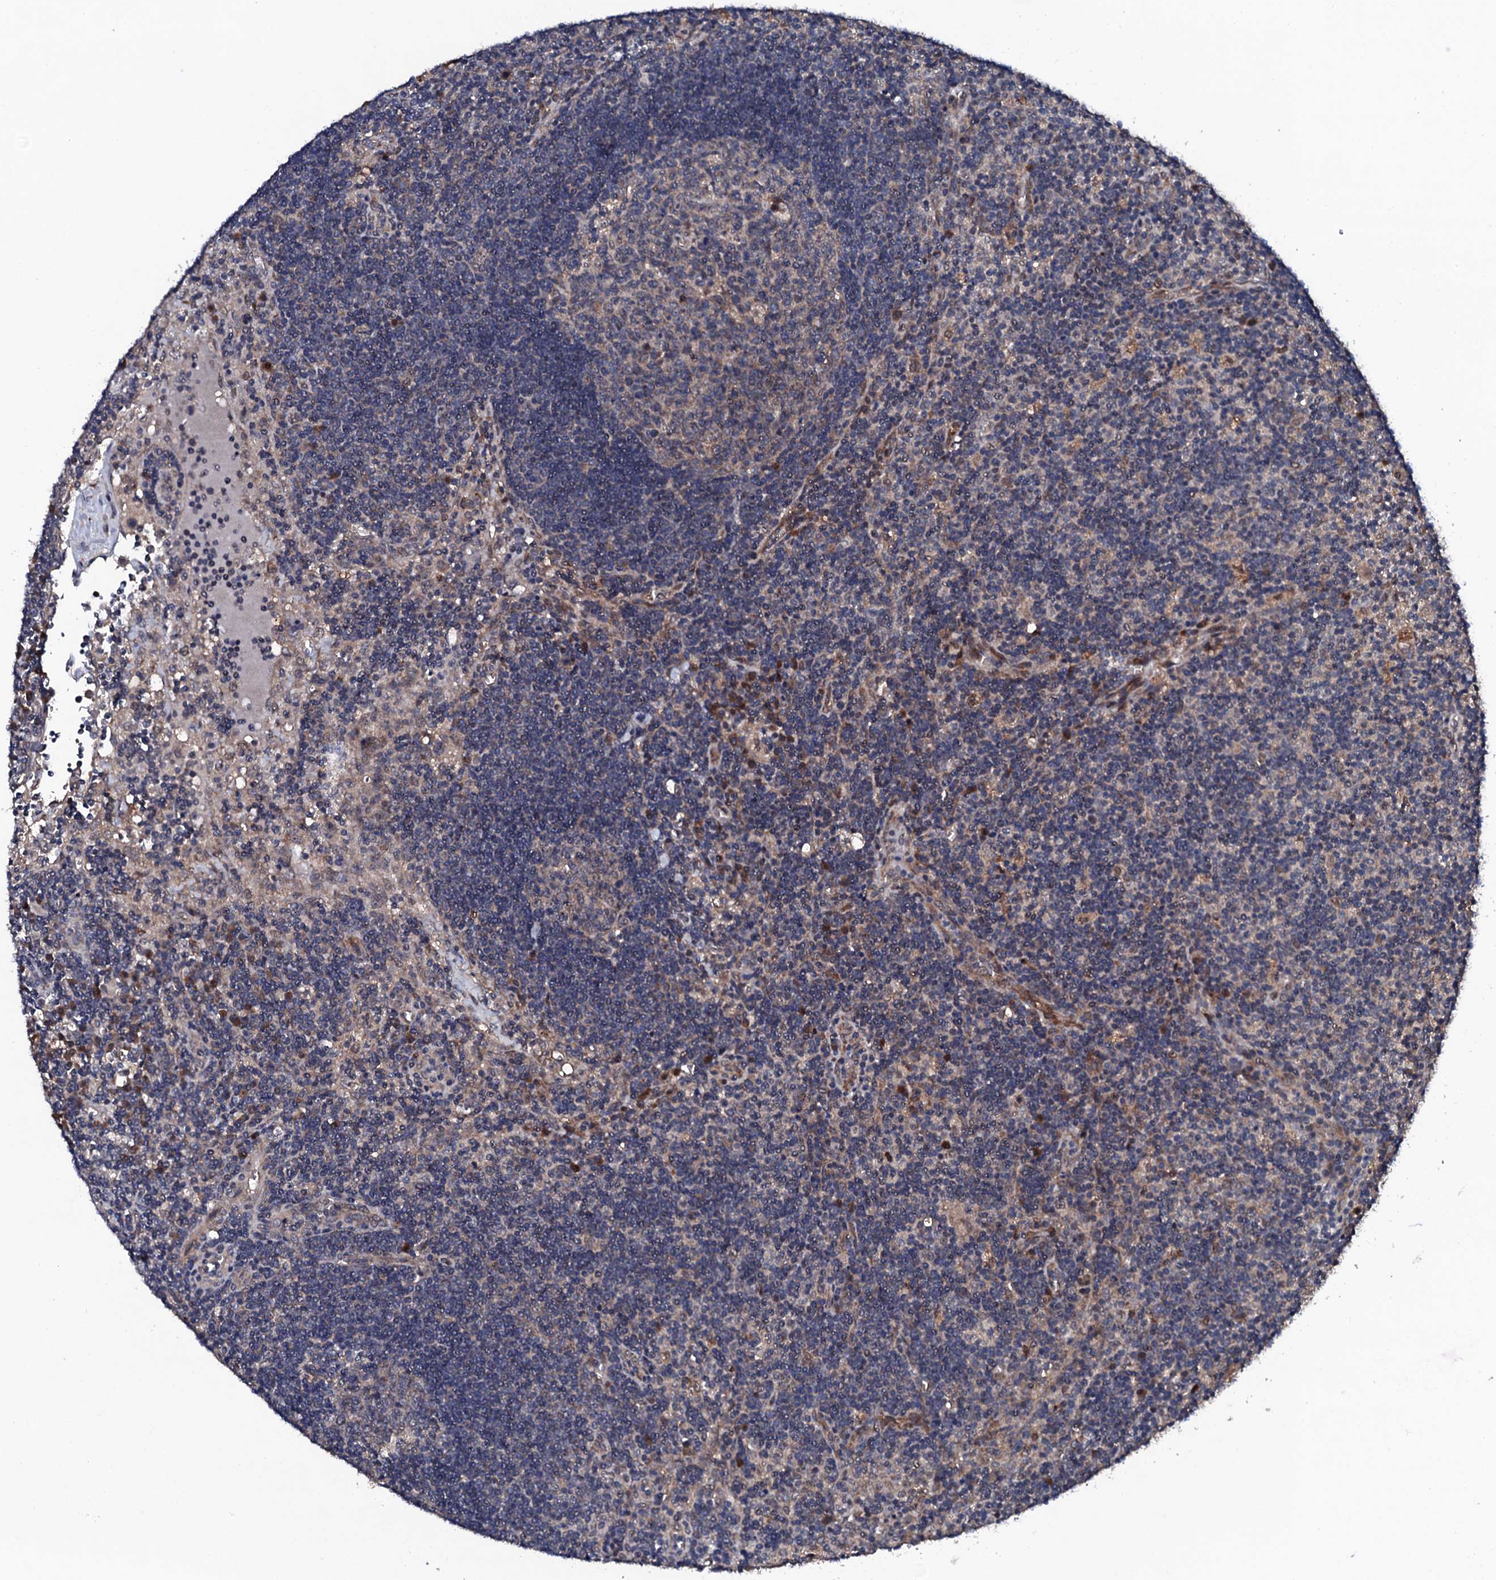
{"staining": {"intensity": "negative", "quantity": "none", "location": "none"}, "tissue": "lymph node", "cell_type": "Germinal center cells", "image_type": "normal", "snomed": [{"axis": "morphology", "description": "Normal tissue, NOS"}, {"axis": "topography", "description": "Lymph node"}], "caption": "Lymph node stained for a protein using immunohistochemistry displays no staining germinal center cells.", "gene": "IP6K1", "patient": {"sex": "male", "age": 58}}